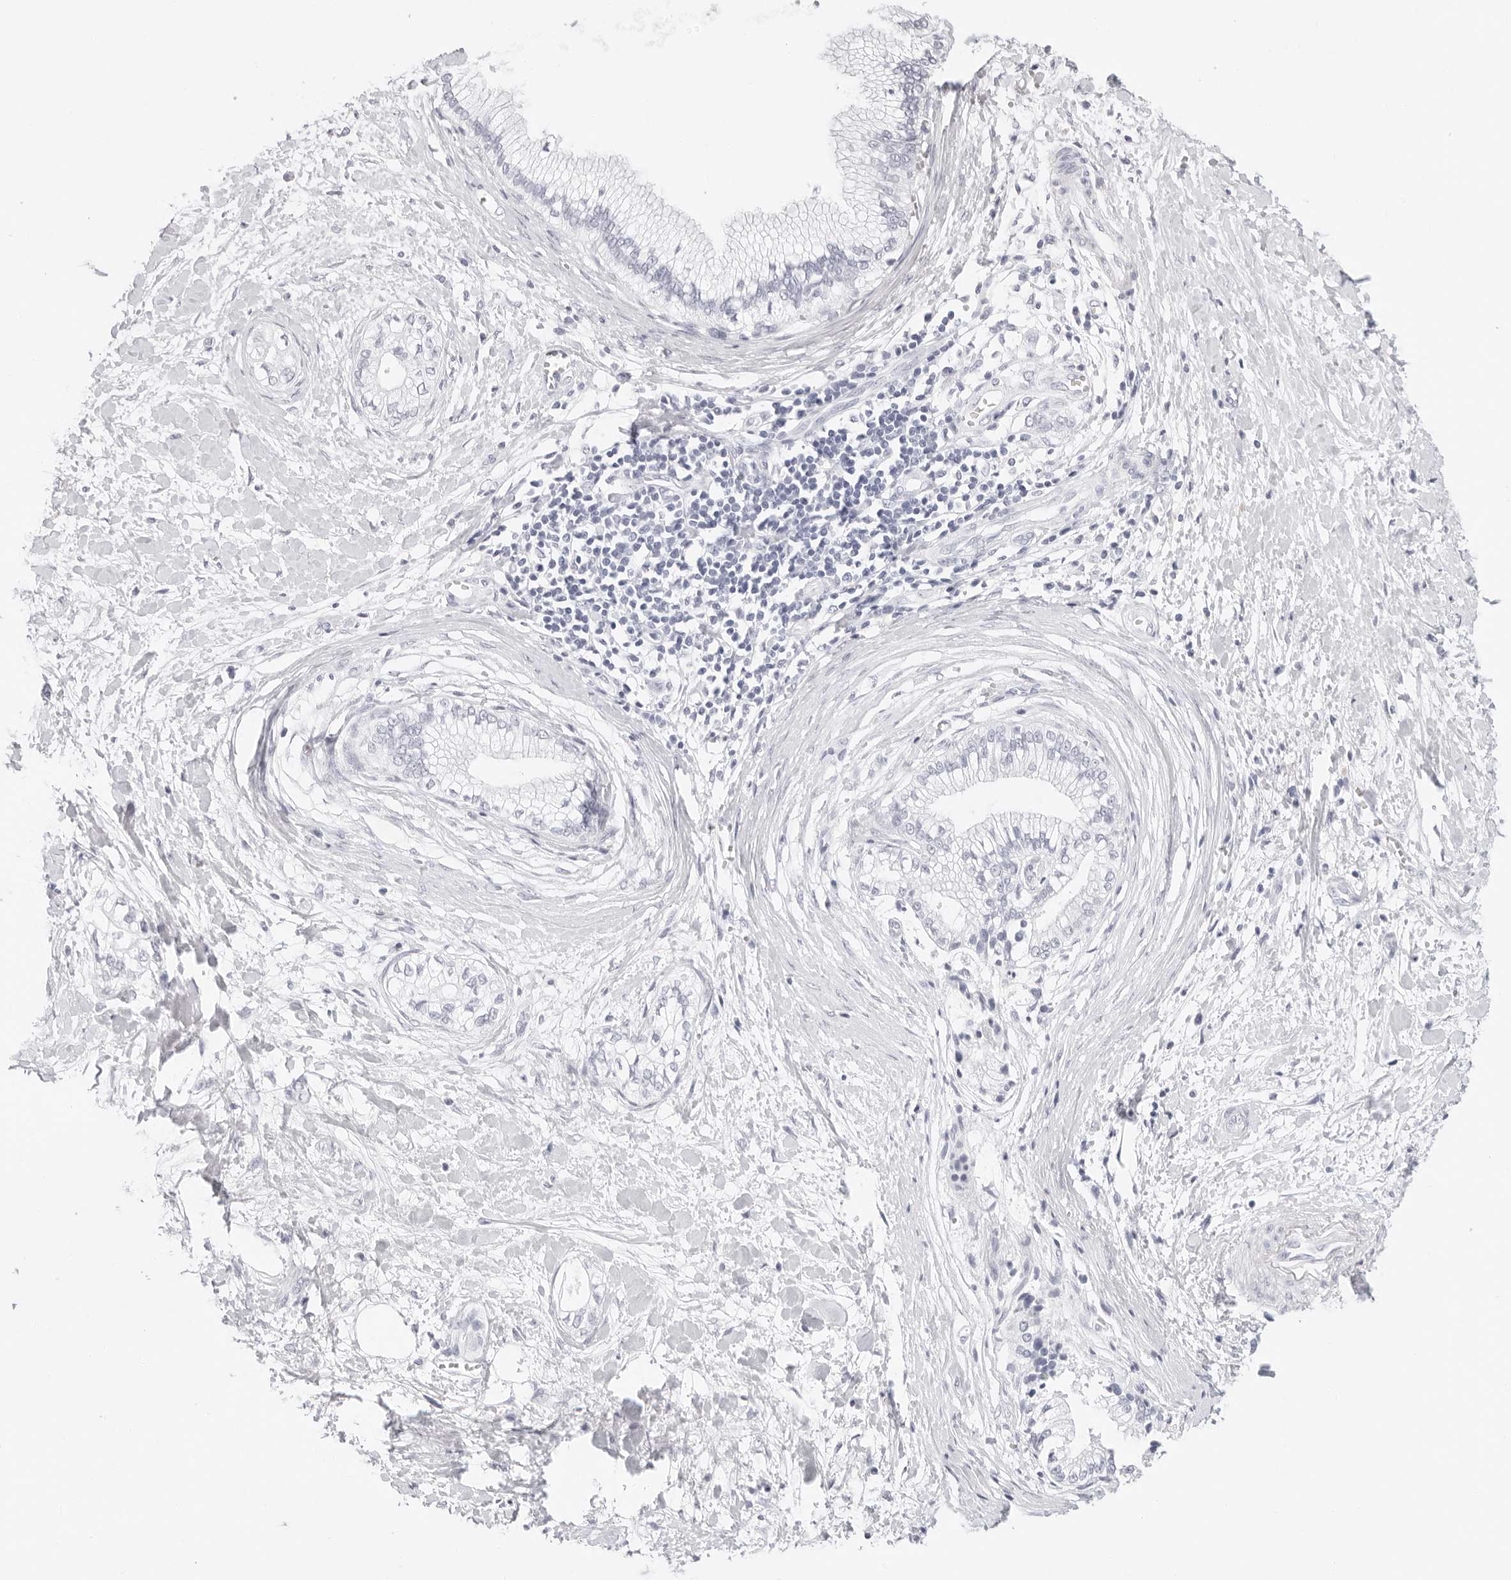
{"staining": {"intensity": "negative", "quantity": "none", "location": "none"}, "tissue": "pancreatic cancer", "cell_type": "Tumor cells", "image_type": "cancer", "snomed": [{"axis": "morphology", "description": "Adenocarcinoma, NOS"}, {"axis": "topography", "description": "Pancreas"}], "caption": "Immunohistochemical staining of human pancreatic adenocarcinoma displays no significant positivity in tumor cells.", "gene": "AGMAT", "patient": {"sex": "male", "age": 68}}